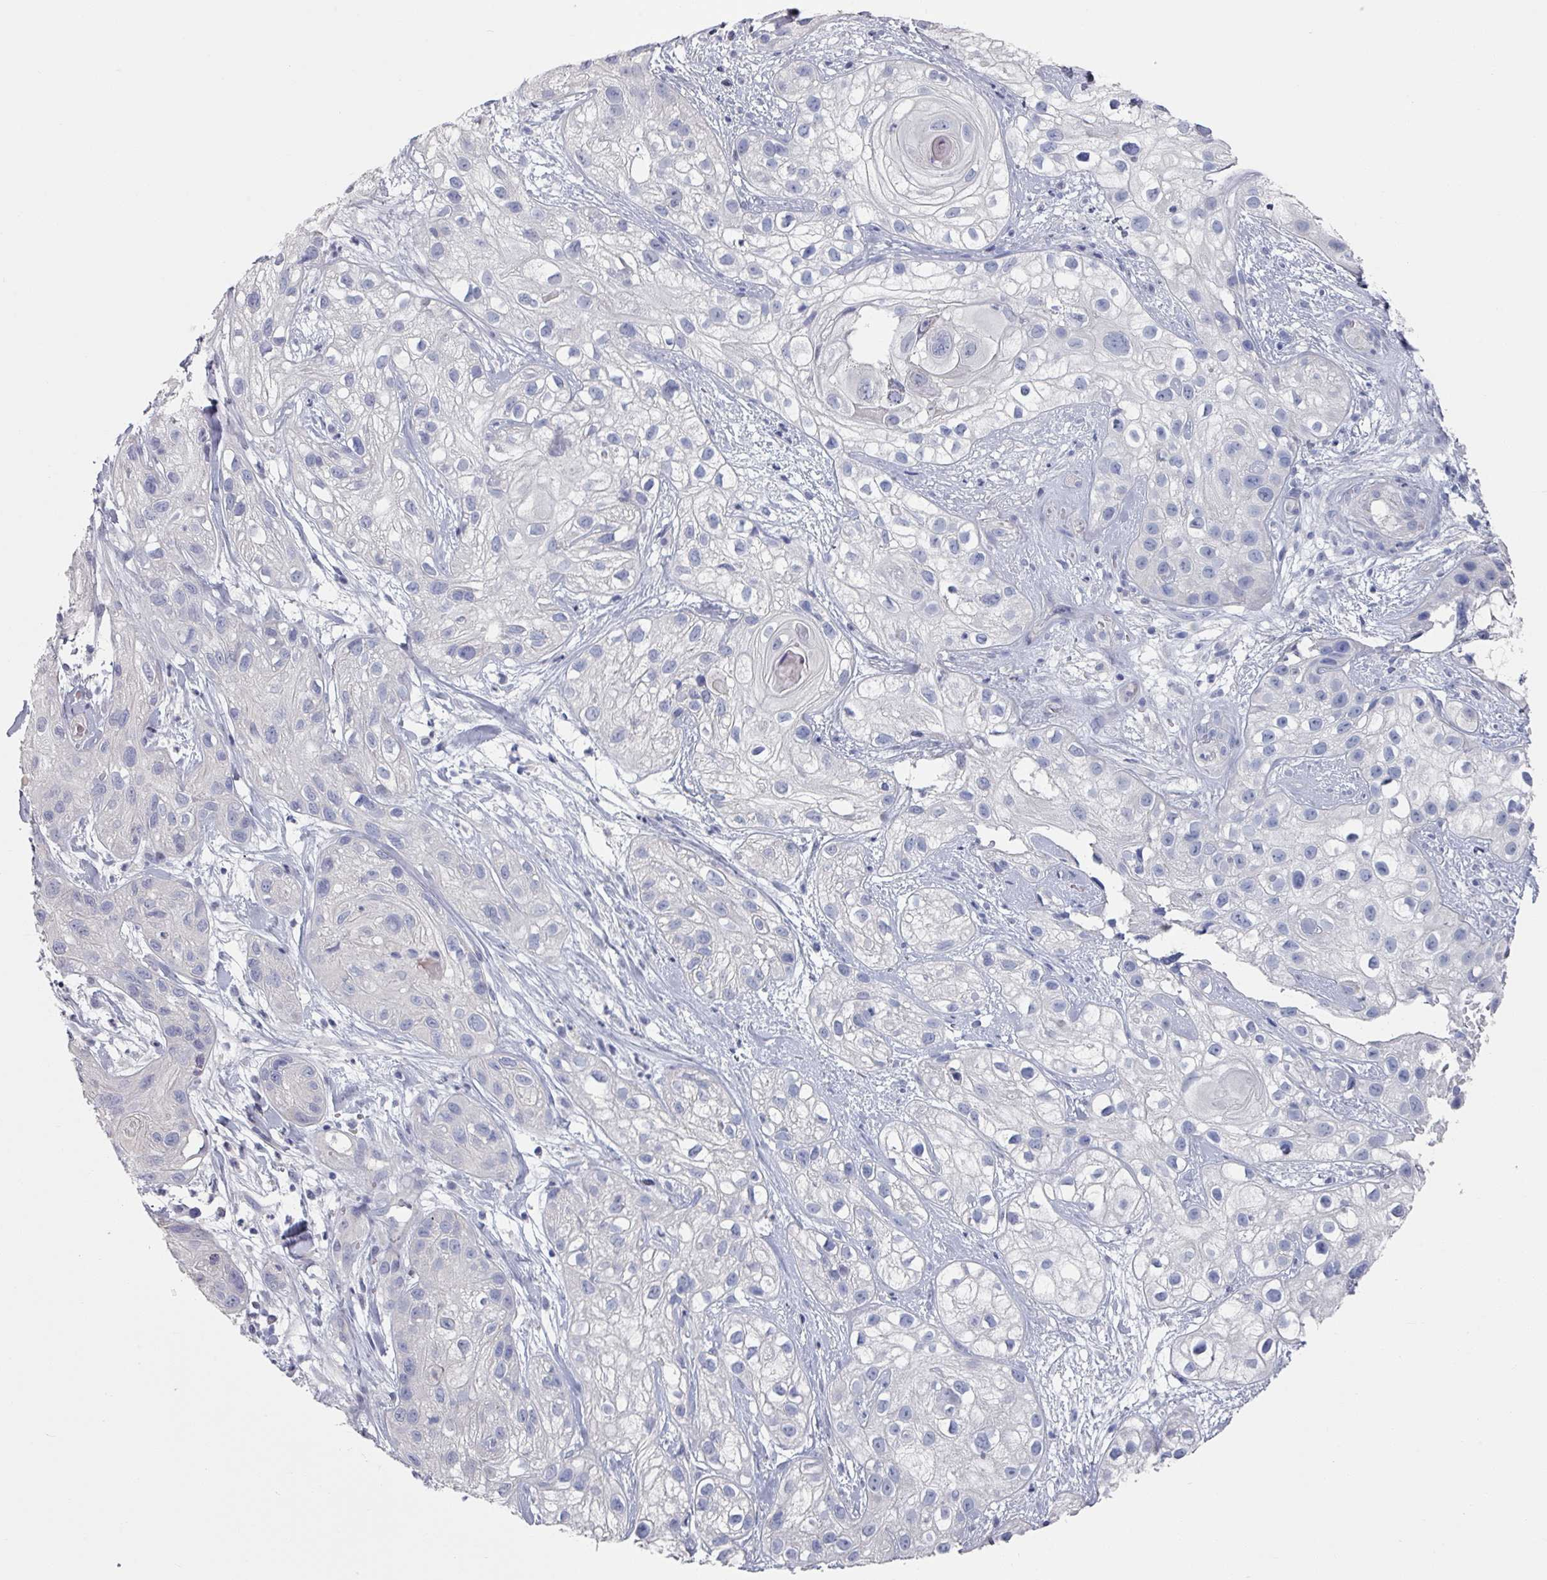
{"staining": {"intensity": "negative", "quantity": "none", "location": "none"}, "tissue": "skin cancer", "cell_type": "Tumor cells", "image_type": "cancer", "snomed": [{"axis": "morphology", "description": "Squamous cell carcinoma, NOS"}, {"axis": "topography", "description": "Skin"}], "caption": "This is an immunohistochemistry (IHC) micrograph of skin cancer. There is no positivity in tumor cells.", "gene": "EFL1", "patient": {"sex": "male", "age": 82}}